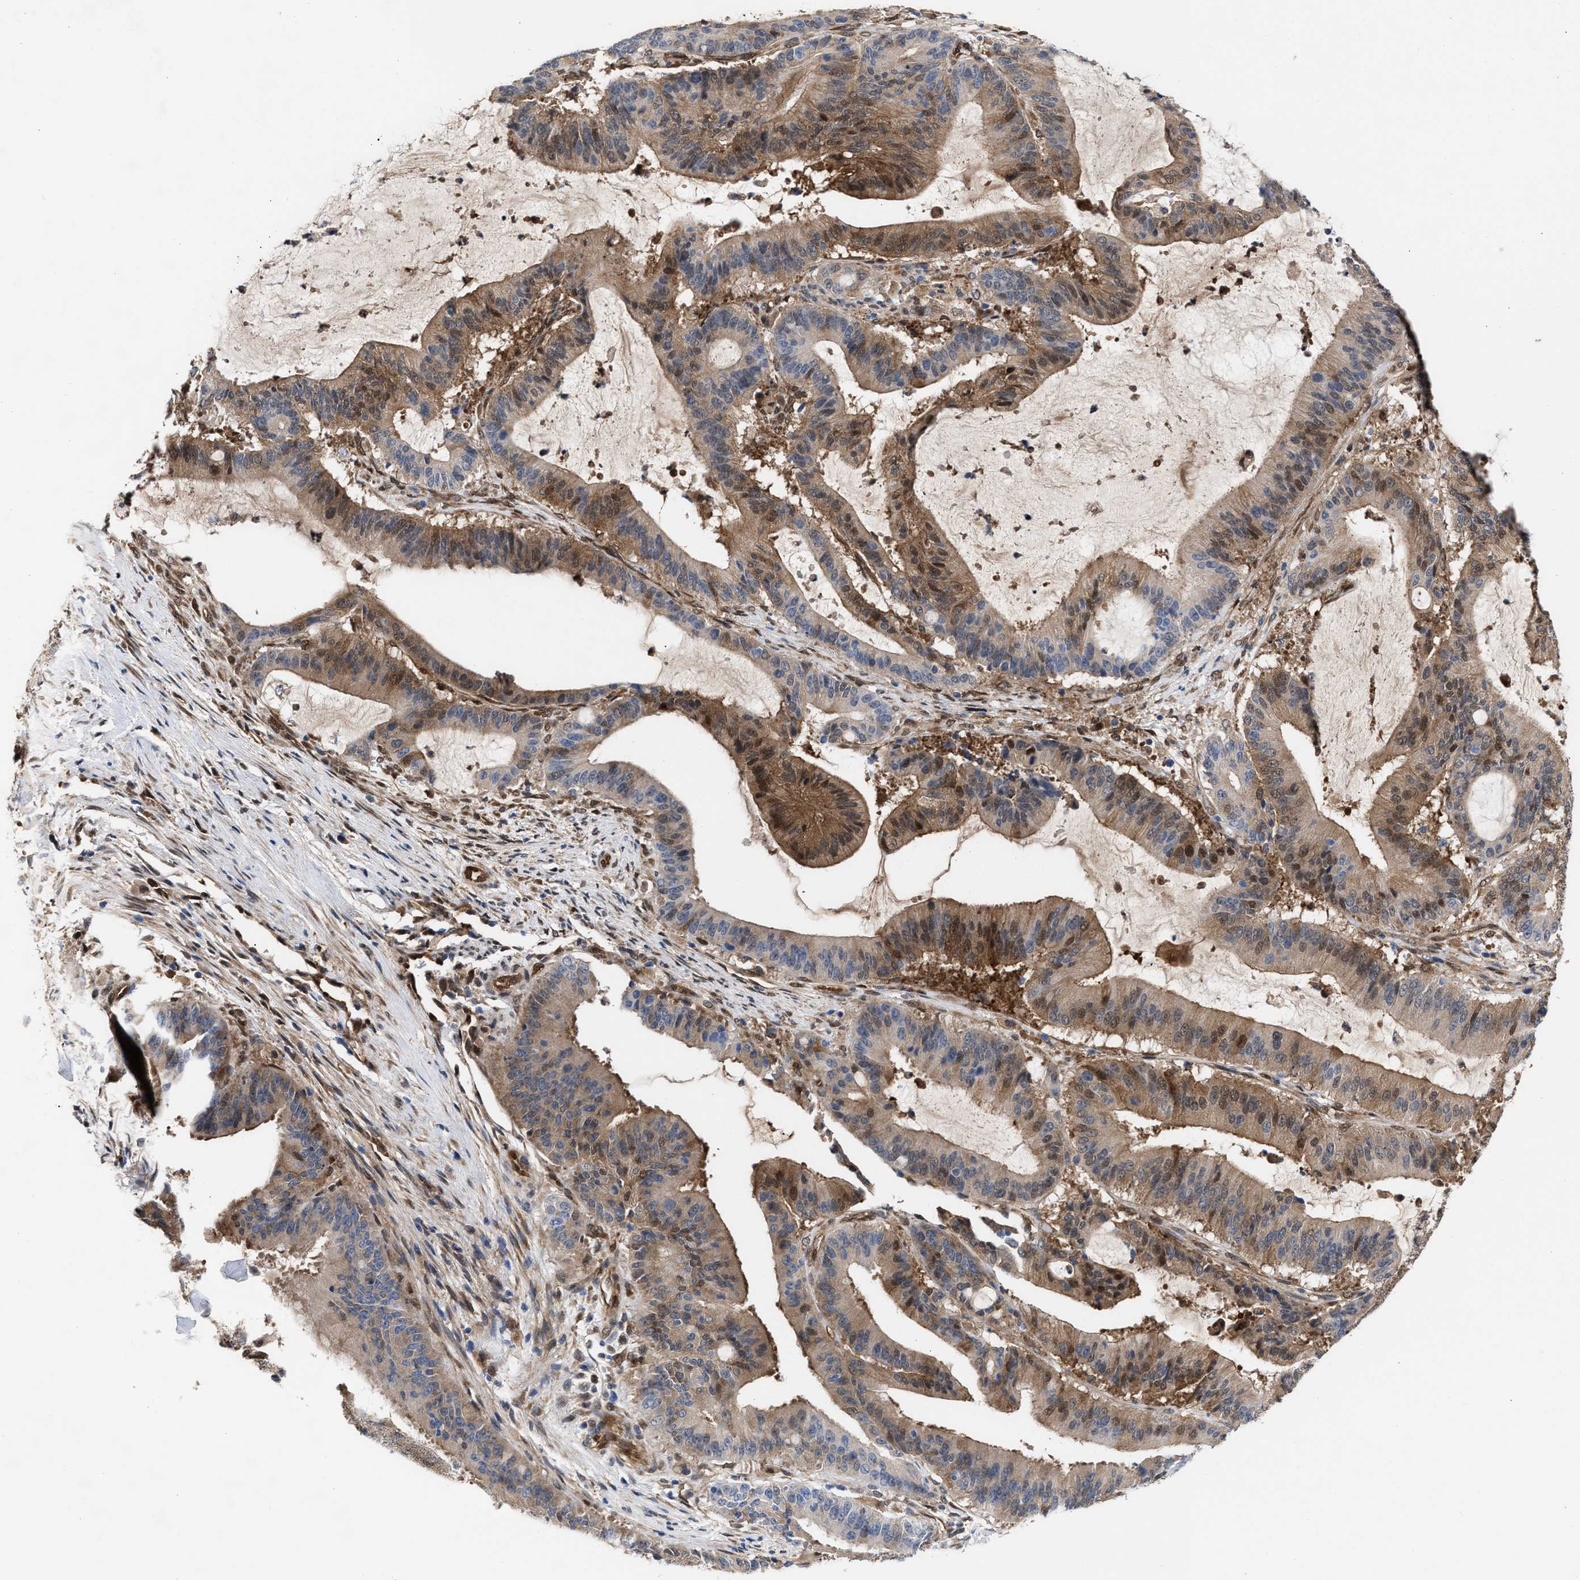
{"staining": {"intensity": "moderate", "quantity": "25%-75%", "location": "cytoplasmic/membranous,nuclear"}, "tissue": "liver cancer", "cell_type": "Tumor cells", "image_type": "cancer", "snomed": [{"axis": "morphology", "description": "Normal tissue, NOS"}, {"axis": "morphology", "description": "Cholangiocarcinoma"}, {"axis": "topography", "description": "Liver"}, {"axis": "topography", "description": "Peripheral nerve tissue"}], "caption": "This image exhibits immunohistochemistry staining of human cholangiocarcinoma (liver), with medium moderate cytoplasmic/membranous and nuclear positivity in about 25%-75% of tumor cells.", "gene": "TP53I3", "patient": {"sex": "female", "age": 73}}